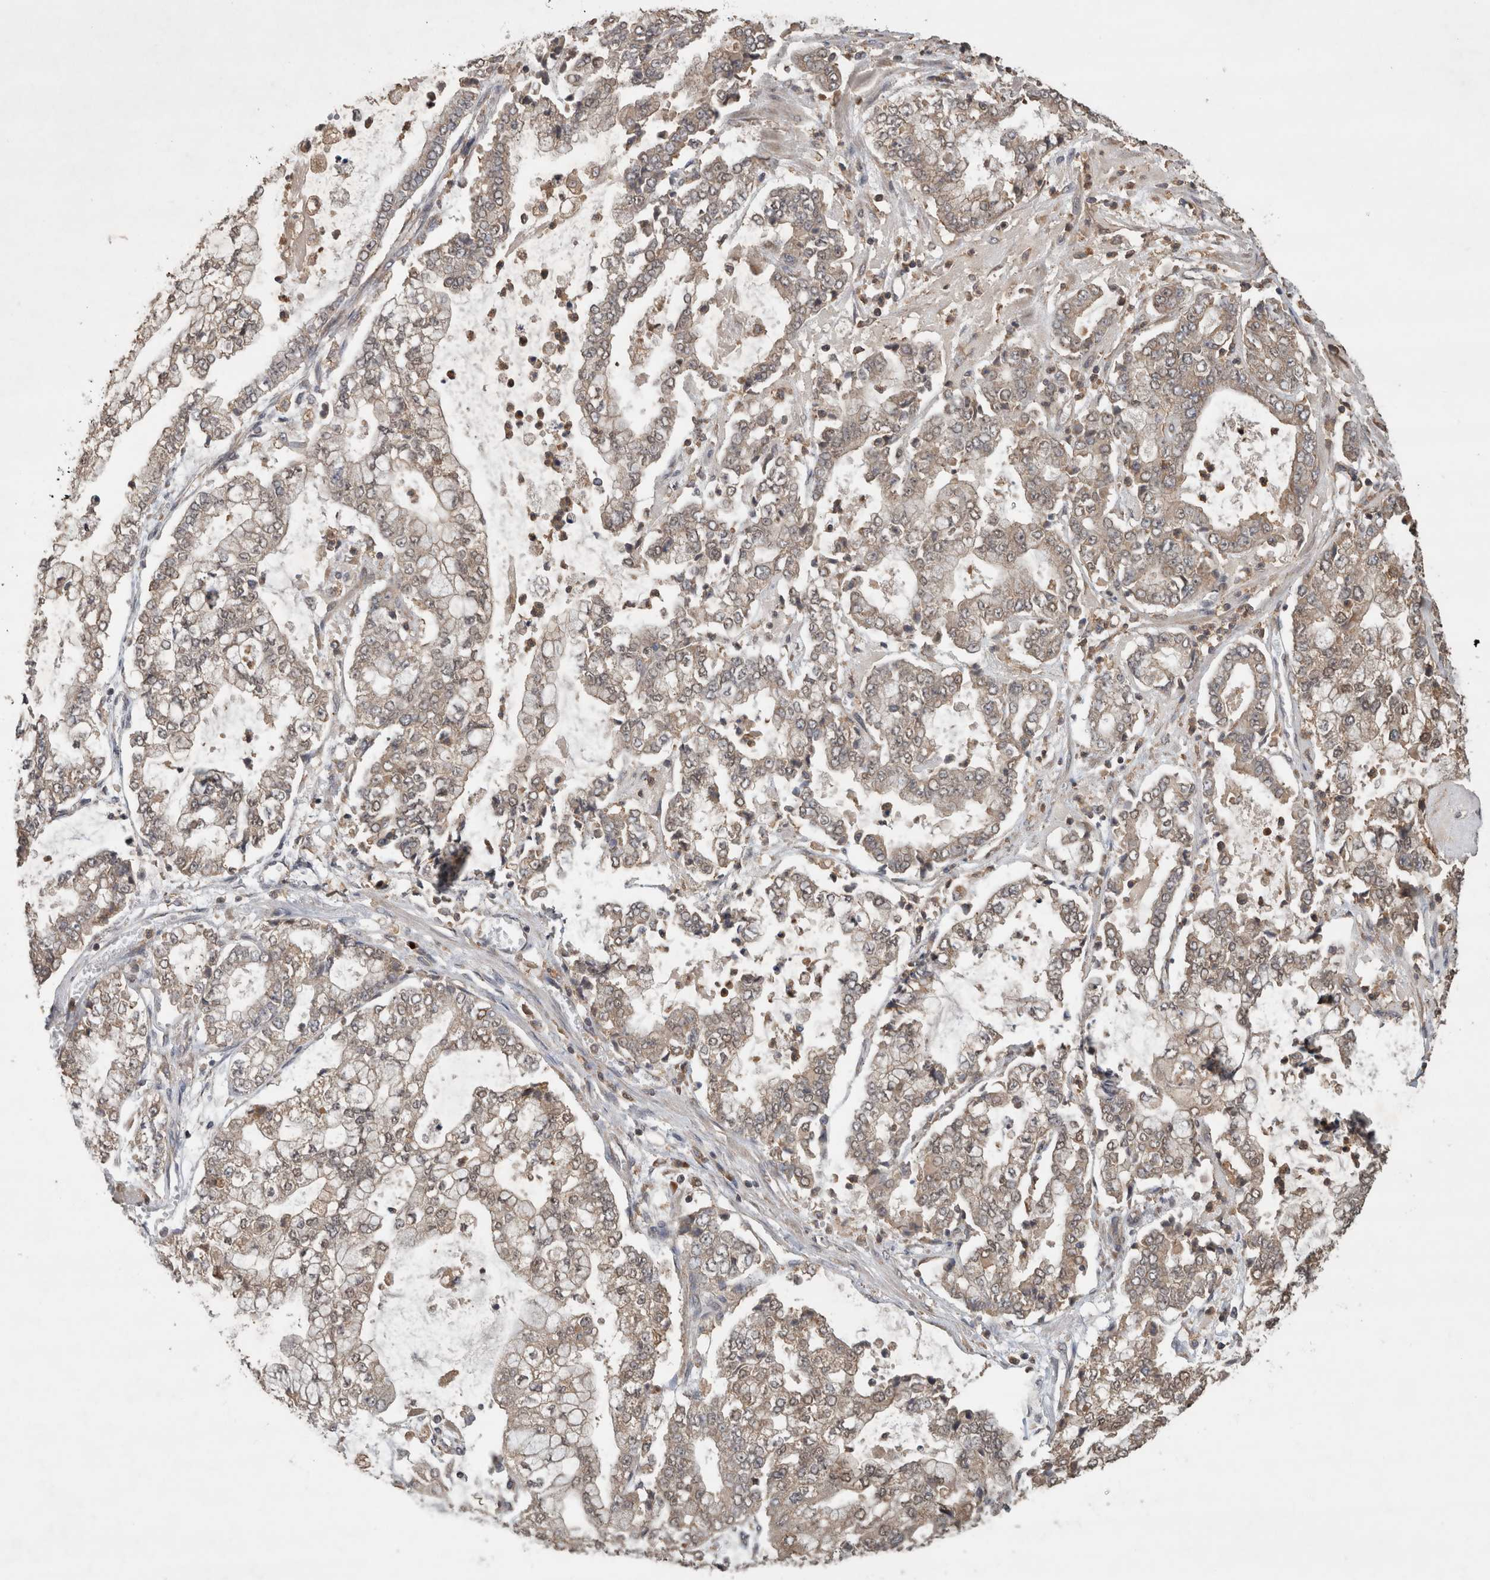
{"staining": {"intensity": "weak", "quantity": "25%-75%", "location": "cytoplasmic/membranous,nuclear"}, "tissue": "stomach cancer", "cell_type": "Tumor cells", "image_type": "cancer", "snomed": [{"axis": "morphology", "description": "Adenocarcinoma, NOS"}, {"axis": "topography", "description": "Stomach"}], "caption": "Adenocarcinoma (stomach) stained with DAB (3,3'-diaminobenzidine) immunohistochemistry (IHC) exhibits low levels of weak cytoplasmic/membranous and nuclear positivity in approximately 25%-75% of tumor cells.", "gene": "OTUD7B", "patient": {"sex": "male", "age": 76}}